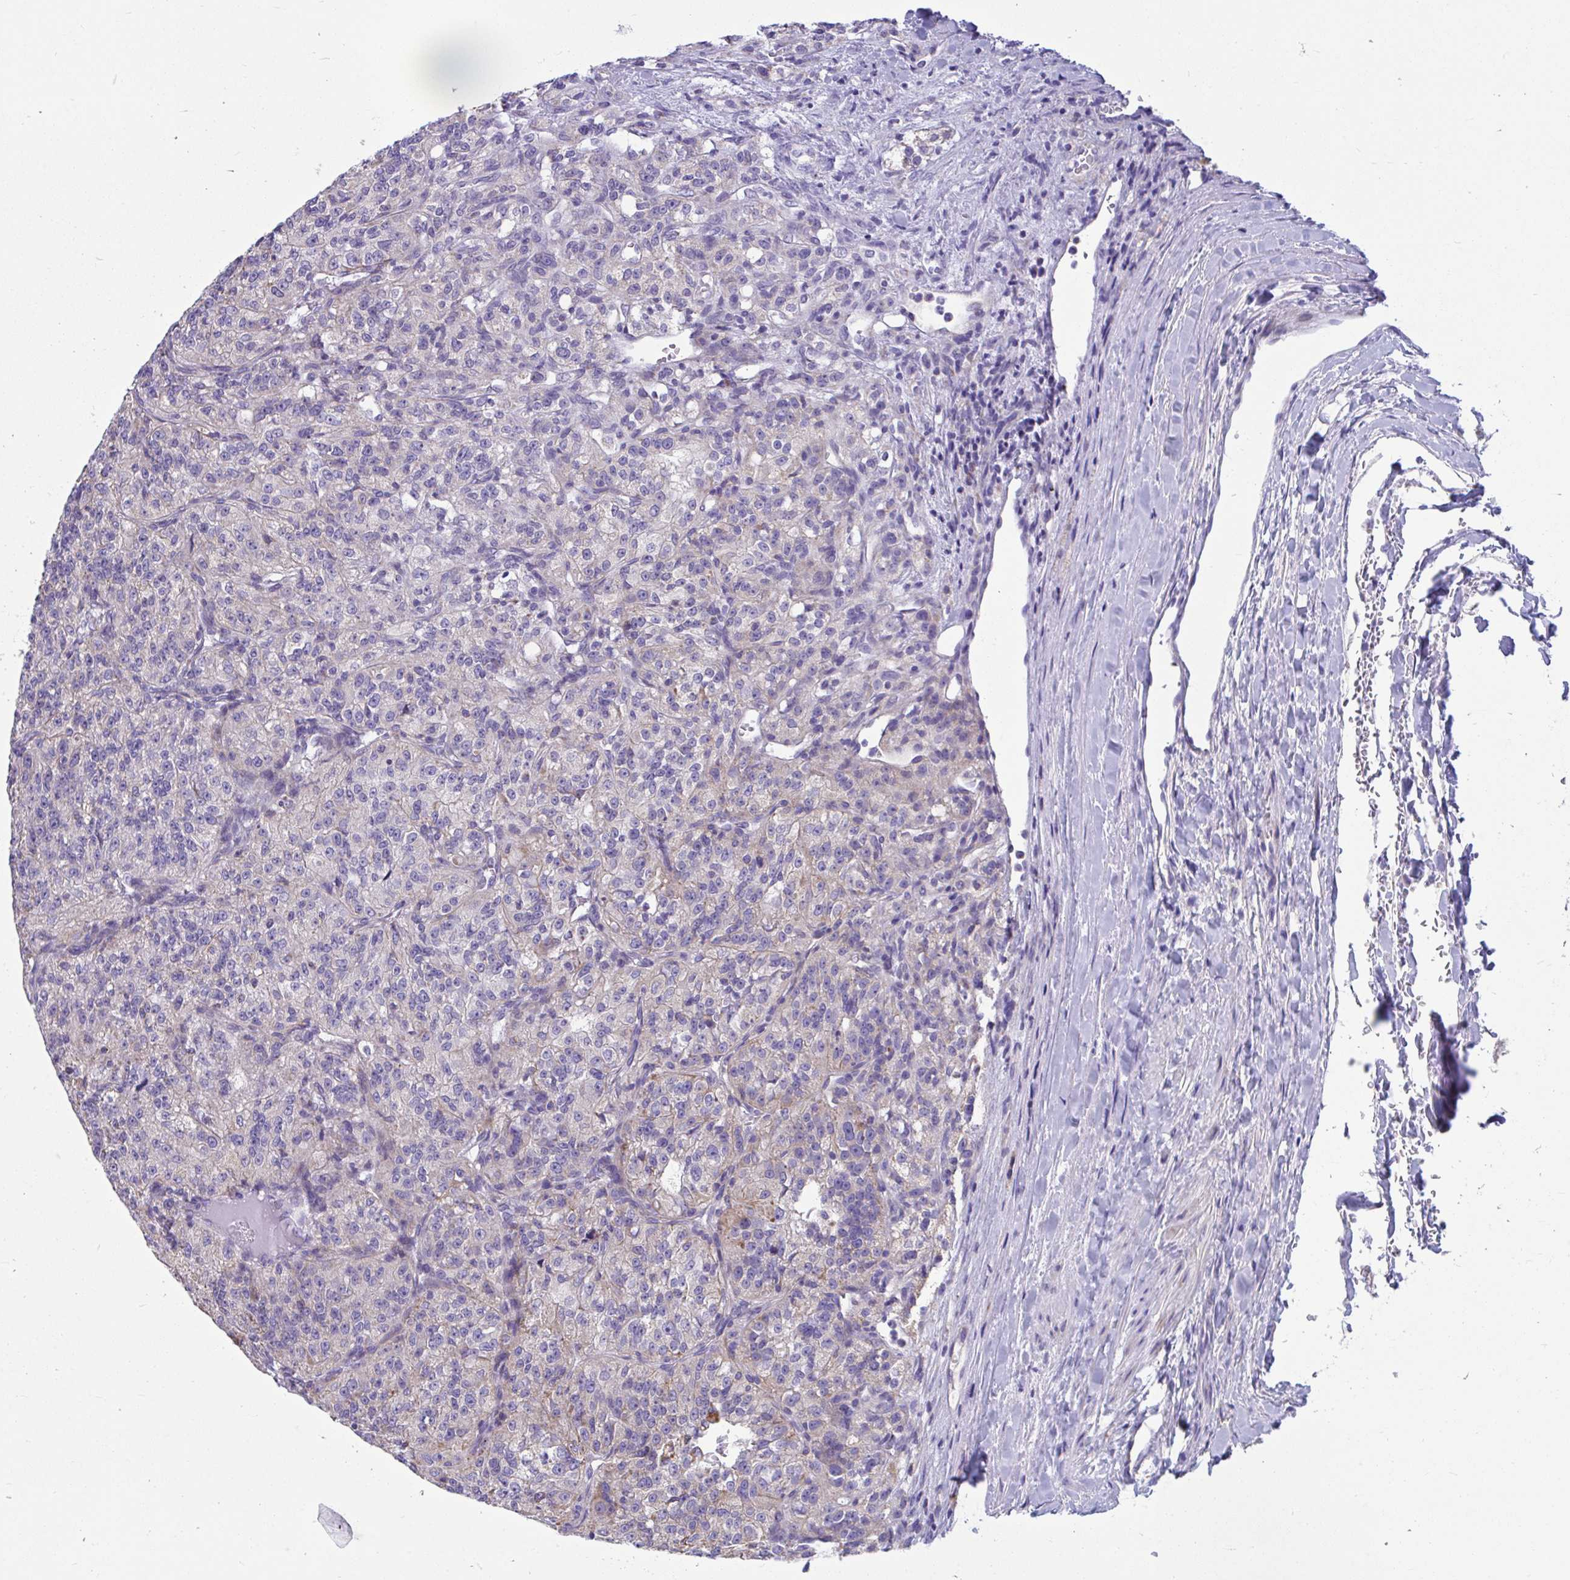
{"staining": {"intensity": "negative", "quantity": "none", "location": "none"}, "tissue": "renal cancer", "cell_type": "Tumor cells", "image_type": "cancer", "snomed": [{"axis": "morphology", "description": "Adenocarcinoma, NOS"}, {"axis": "topography", "description": "Kidney"}], "caption": "Immunohistochemical staining of human renal adenocarcinoma demonstrates no significant expression in tumor cells.", "gene": "OR13A1", "patient": {"sex": "female", "age": 63}}